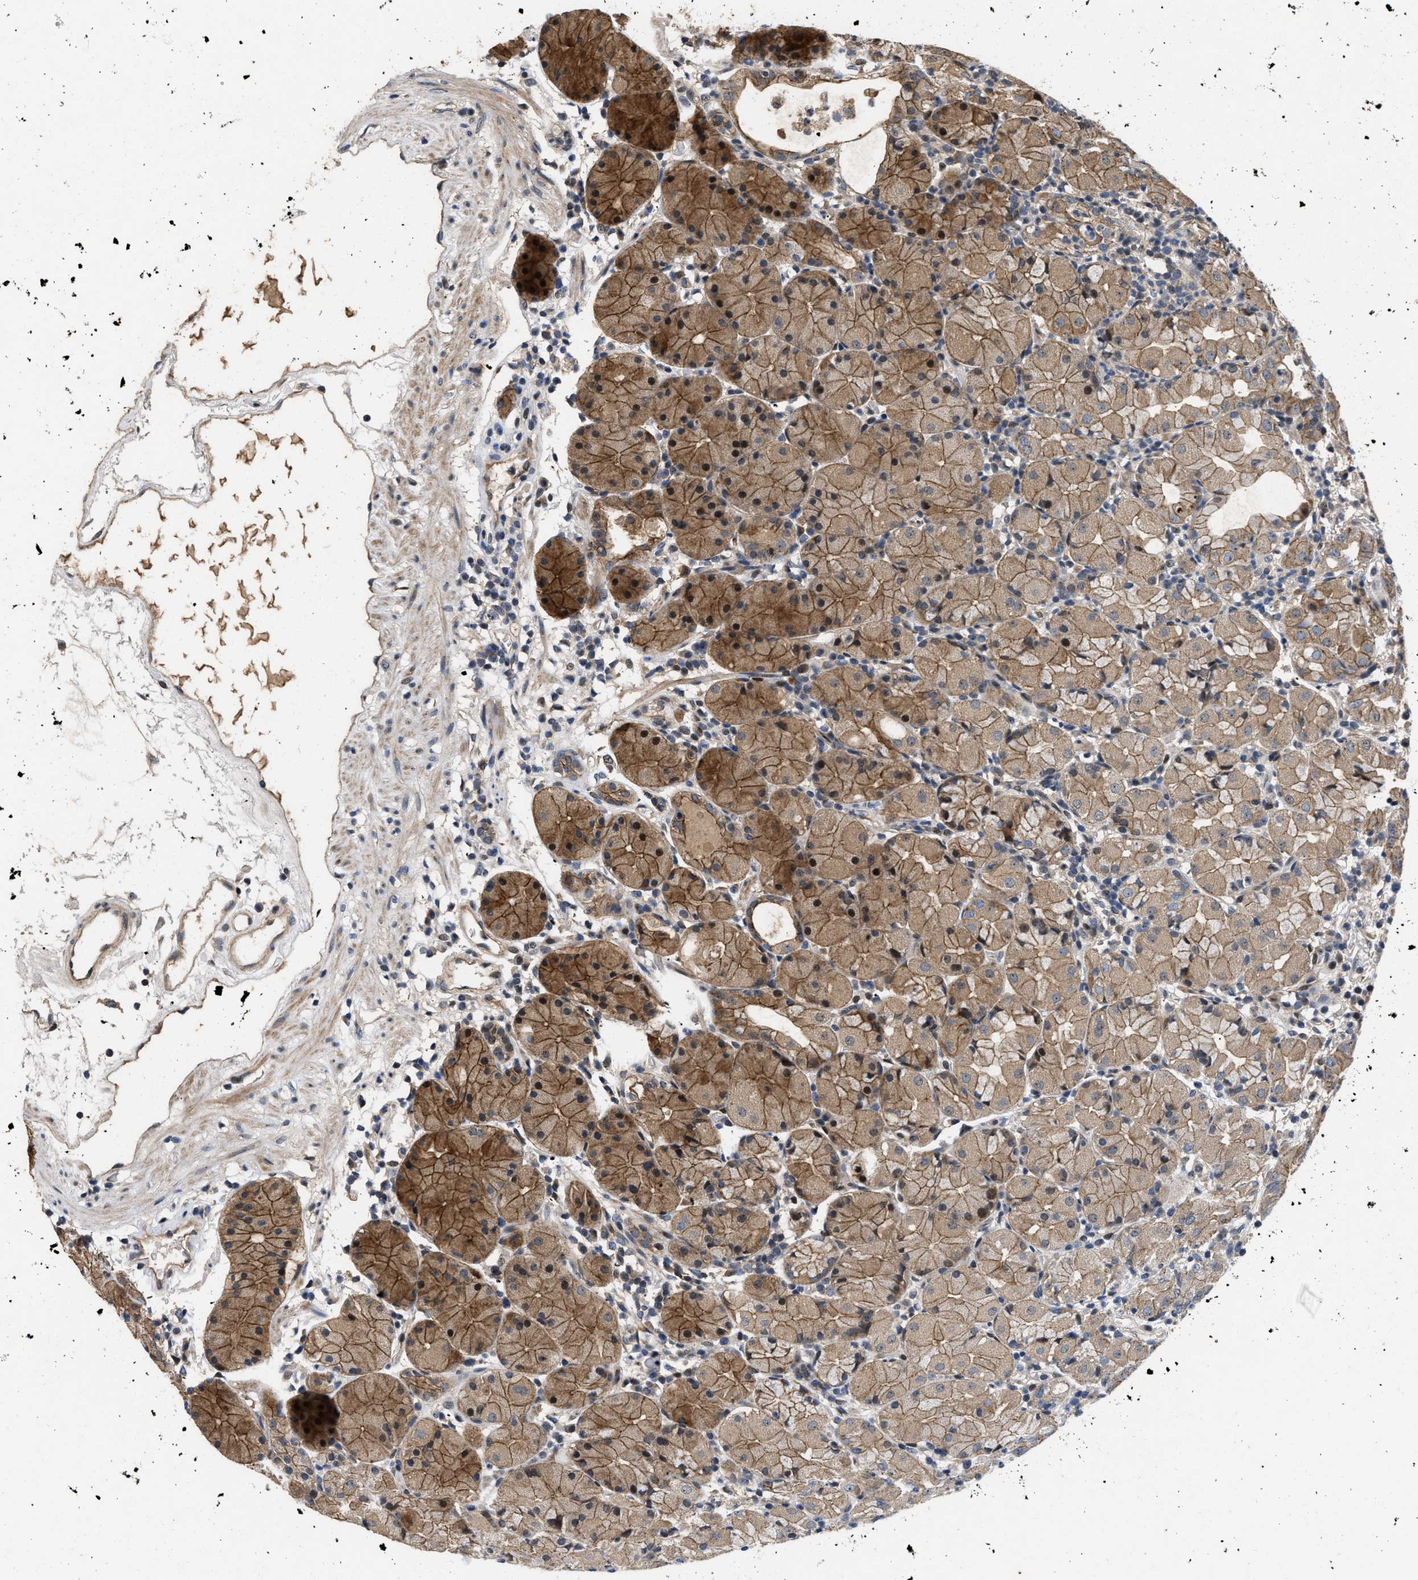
{"staining": {"intensity": "moderate", "quantity": ">75%", "location": "cytoplasmic/membranous"}, "tissue": "stomach", "cell_type": "Glandular cells", "image_type": "normal", "snomed": [{"axis": "morphology", "description": "Normal tissue, NOS"}, {"axis": "topography", "description": "Stomach"}, {"axis": "topography", "description": "Stomach, lower"}], "caption": "Moderate cytoplasmic/membranous staining for a protein is seen in approximately >75% of glandular cells of benign stomach using IHC.", "gene": "PRDM14", "patient": {"sex": "female", "age": 75}}